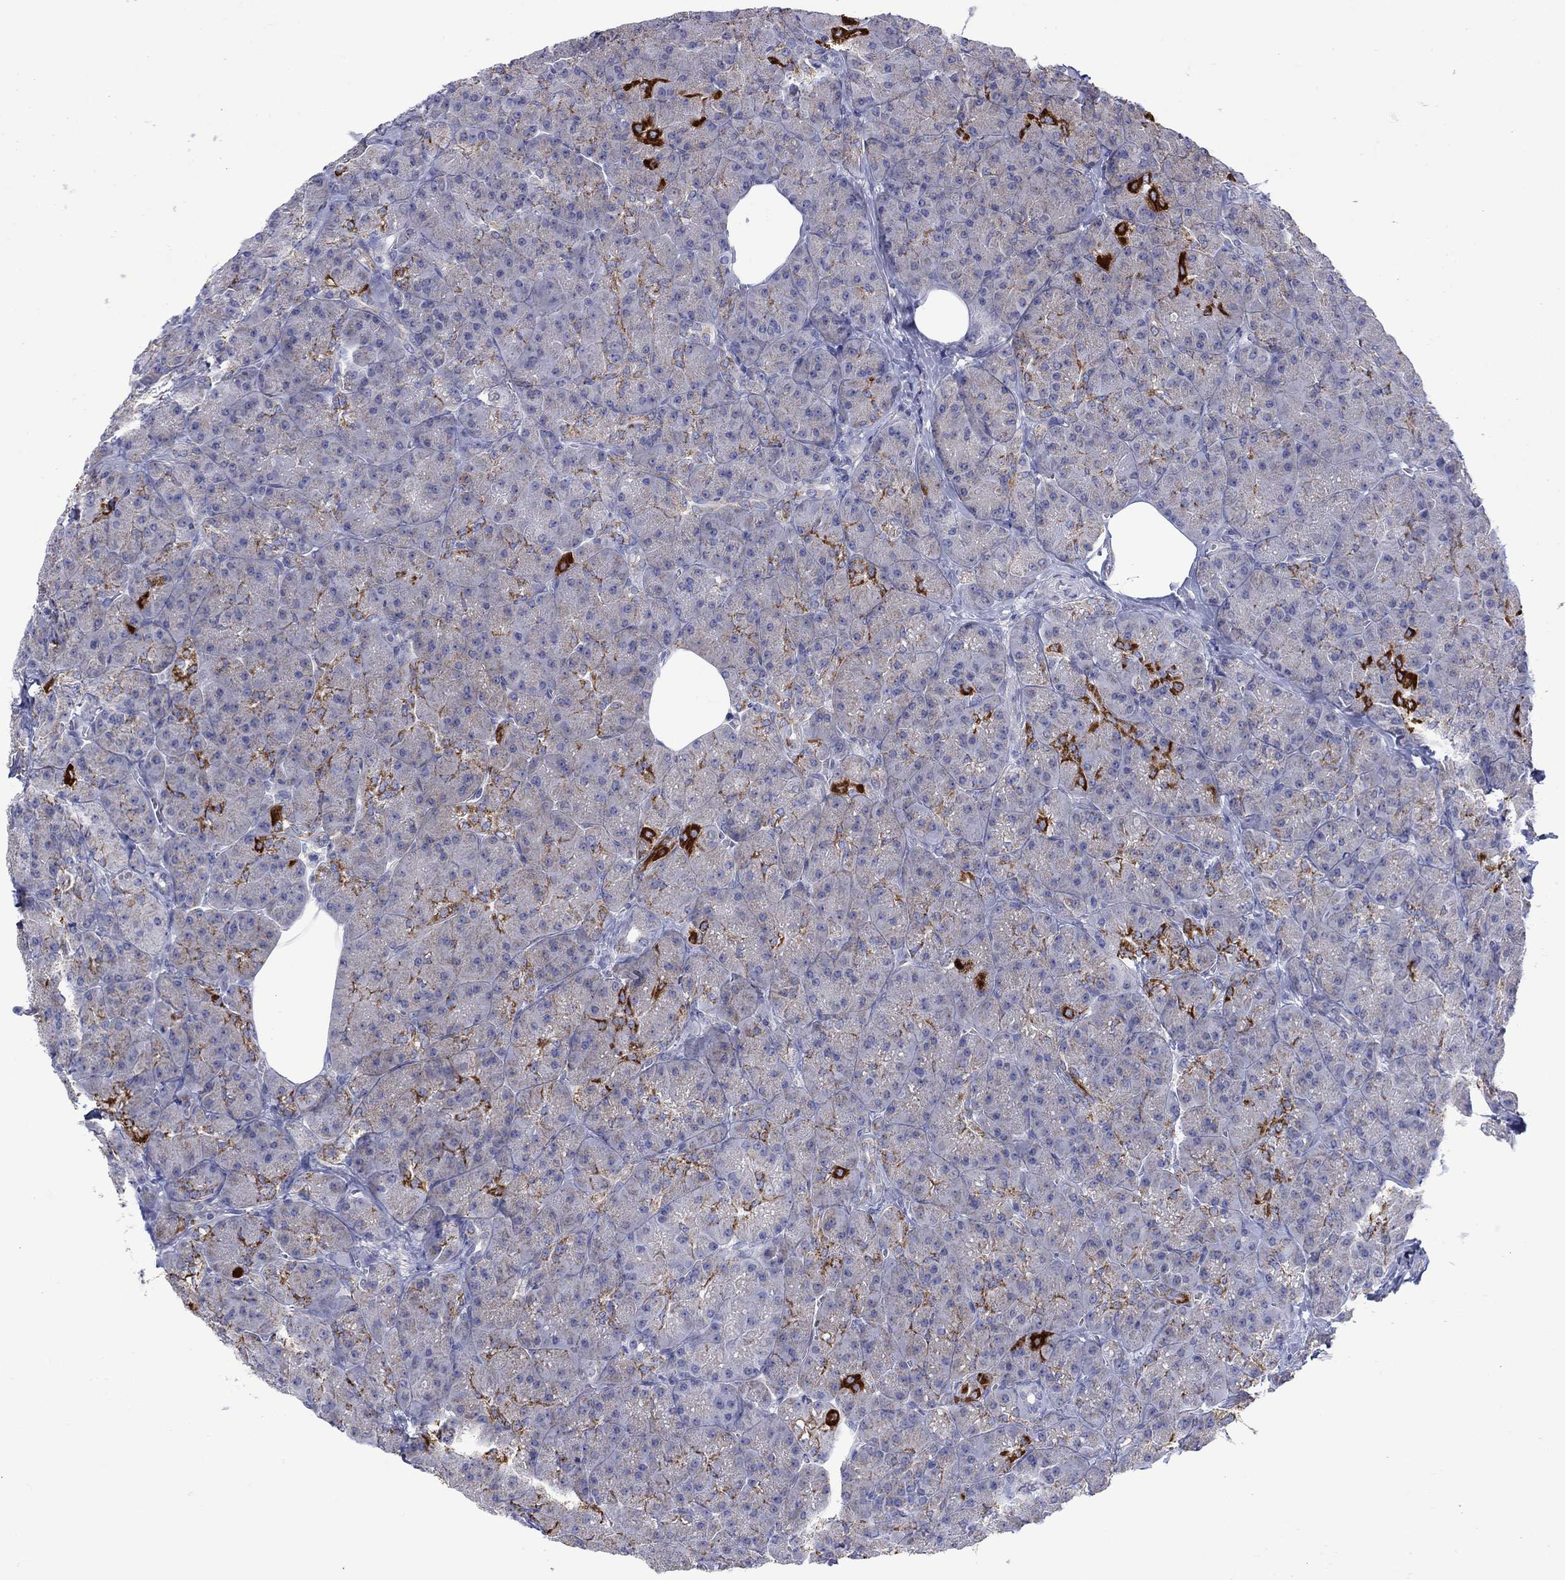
{"staining": {"intensity": "strong", "quantity": "<25%", "location": "cytoplasmic/membranous"}, "tissue": "pancreas", "cell_type": "Exocrine glandular cells", "image_type": "normal", "snomed": [{"axis": "morphology", "description": "Normal tissue, NOS"}, {"axis": "topography", "description": "Pancreas"}], "caption": "Protein positivity by immunohistochemistry demonstrates strong cytoplasmic/membranous expression in approximately <25% of exocrine glandular cells in benign pancreas. (brown staining indicates protein expression, while blue staining denotes nuclei).", "gene": "CISD1", "patient": {"sex": "male", "age": 57}}